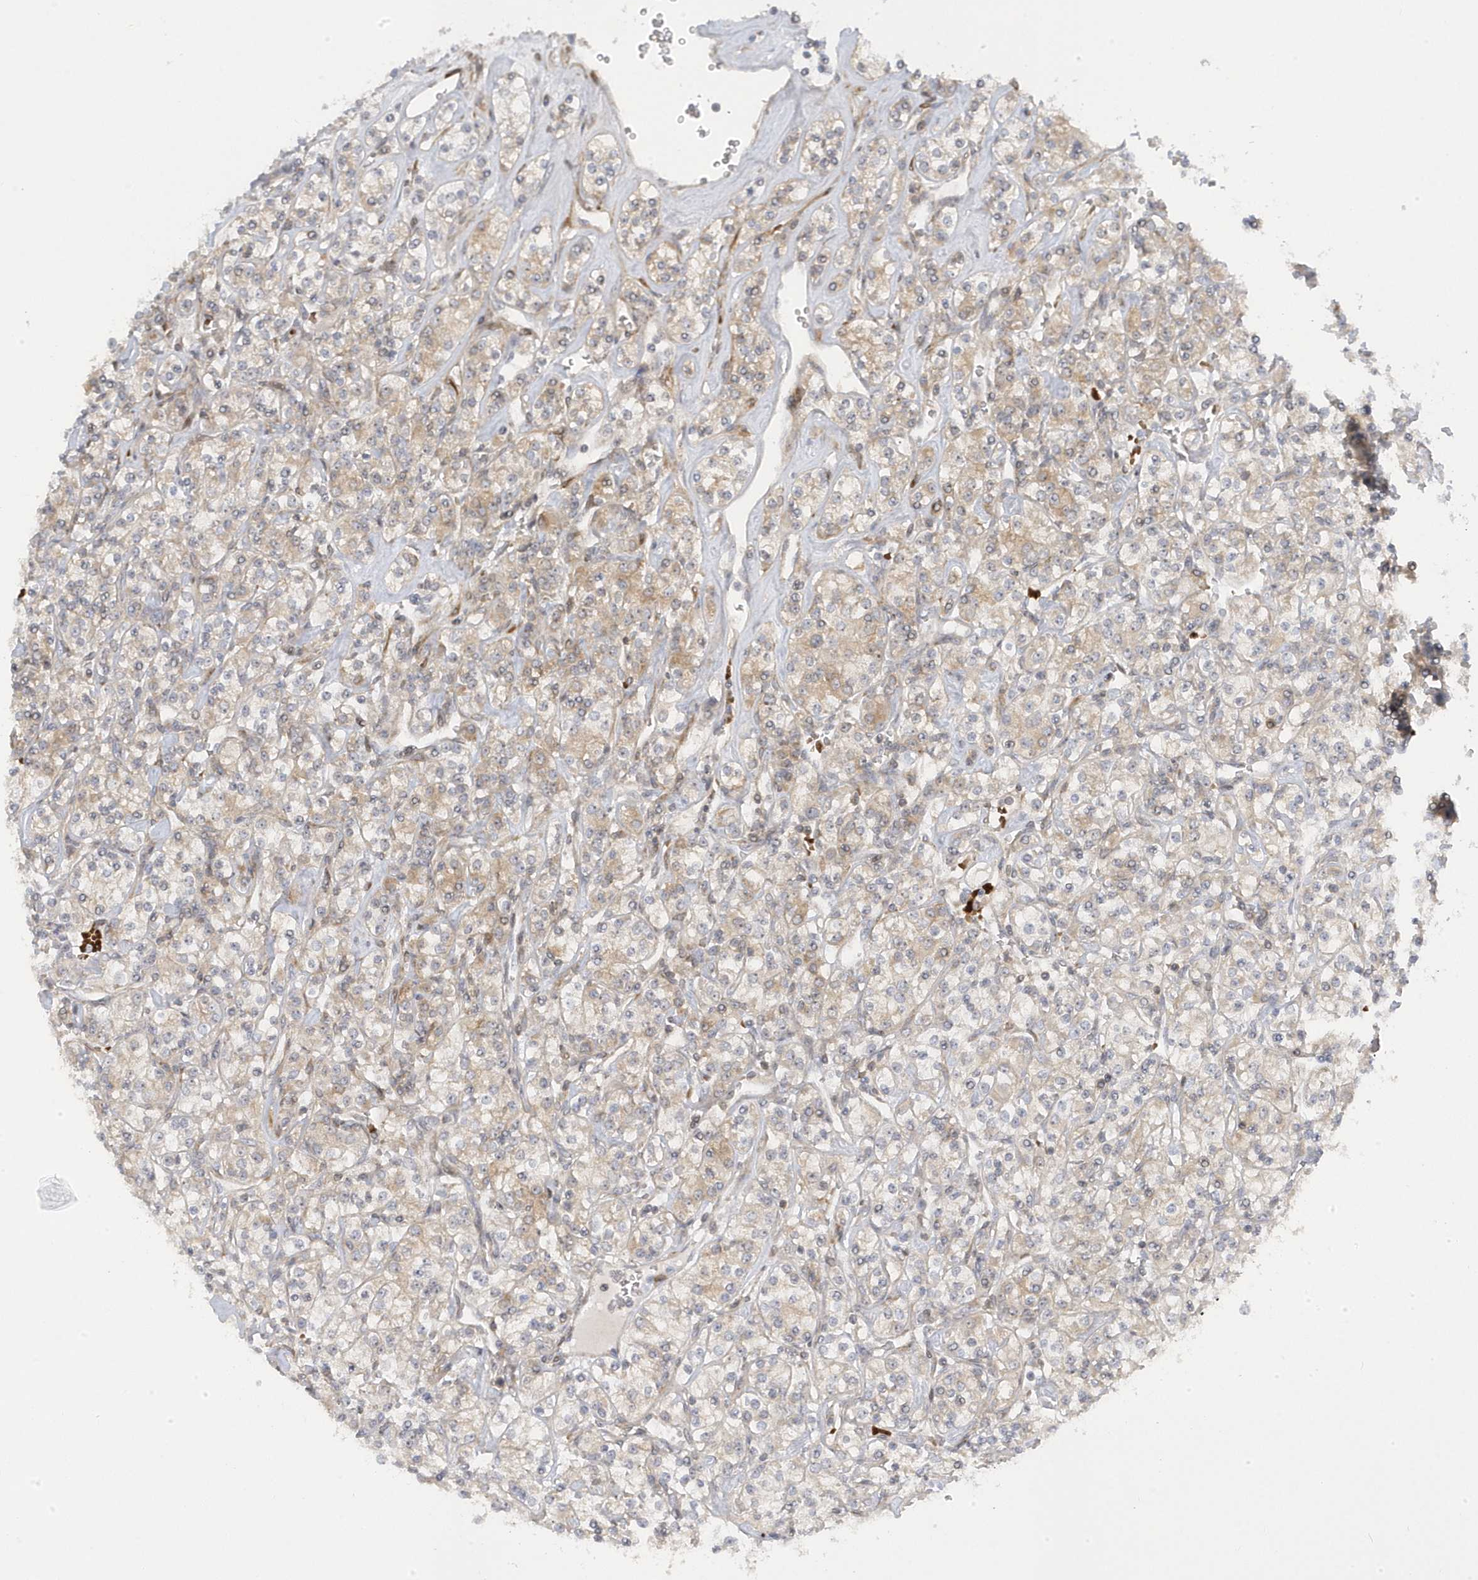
{"staining": {"intensity": "weak", "quantity": "25%-75%", "location": "cytoplasmic/membranous"}, "tissue": "renal cancer", "cell_type": "Tumor cells", "image_type": "cancer", "snomed": [{"axis": "morphology", "description": "Adenocarcinoma, NOS"}, {"axis": "topography", "description": "Kidney"}], "caption": "Brown immunohistochemical staining in human adenocarcinoma (renal) demonstrates weak cytoplasmic/membranous expression in about 25%-75% of tumor cells.", "gene": "MAP7D3", "patient": {"sex": "male", "age": 77}}